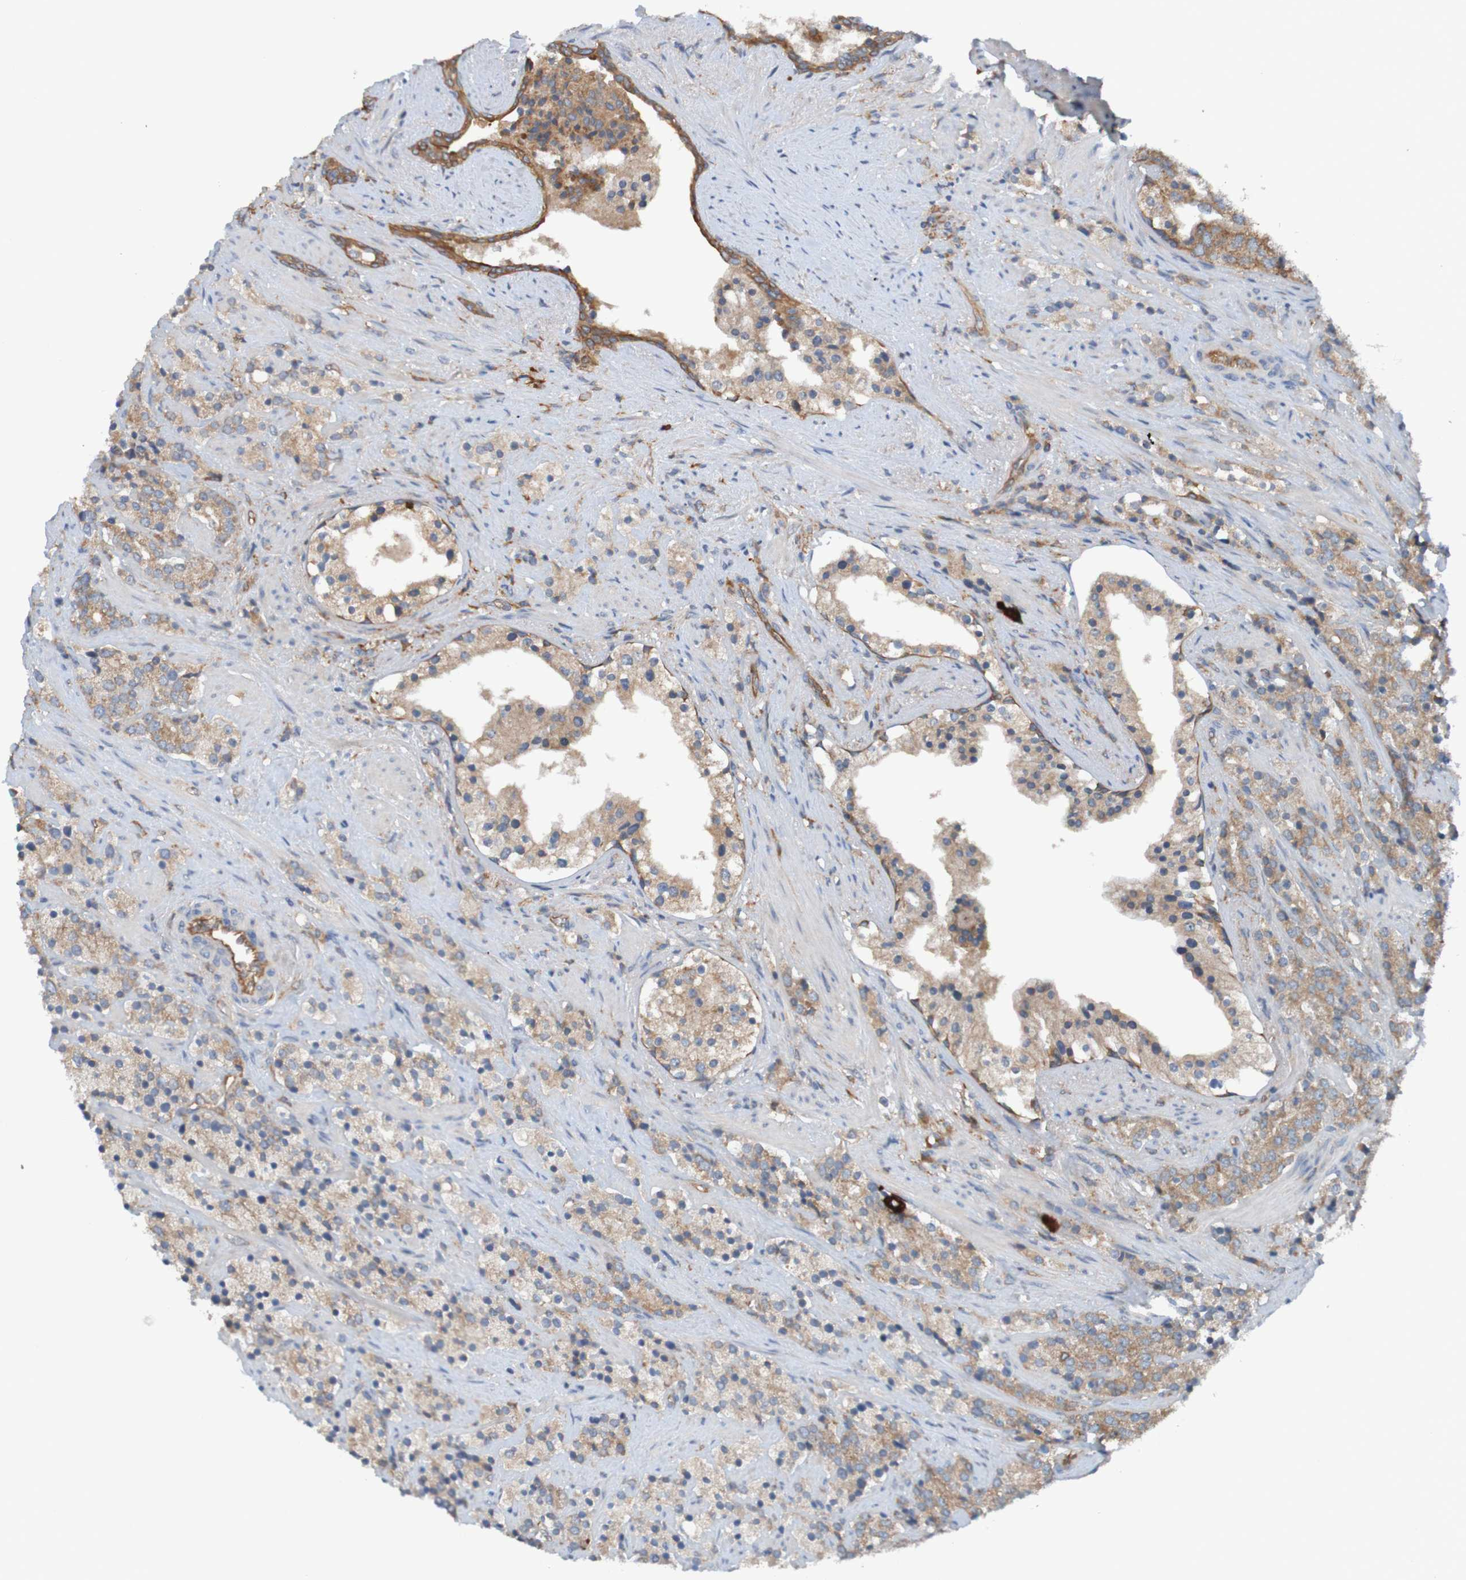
{"staining": {"intensity": "weak", "quantity": ">75%", "location": "cytoplasmic/membranous"}, "tissue": "prostate cancer", "cell_type": "Tumor cells", "image_type": "cancer", "snomed": [{"axis": "morphology", "description": "Adenocarcinoma, High grade"}, {"axis": "topography", "description": "Prostate"}], "caption": "Human prostate cancer (adenocarcinoma (high-grade)) stained with a protein marker demonstrates weak staining in tumor cells.", "gene": "DNAJC4", "patient": {"sex": "male", "age": 71}}